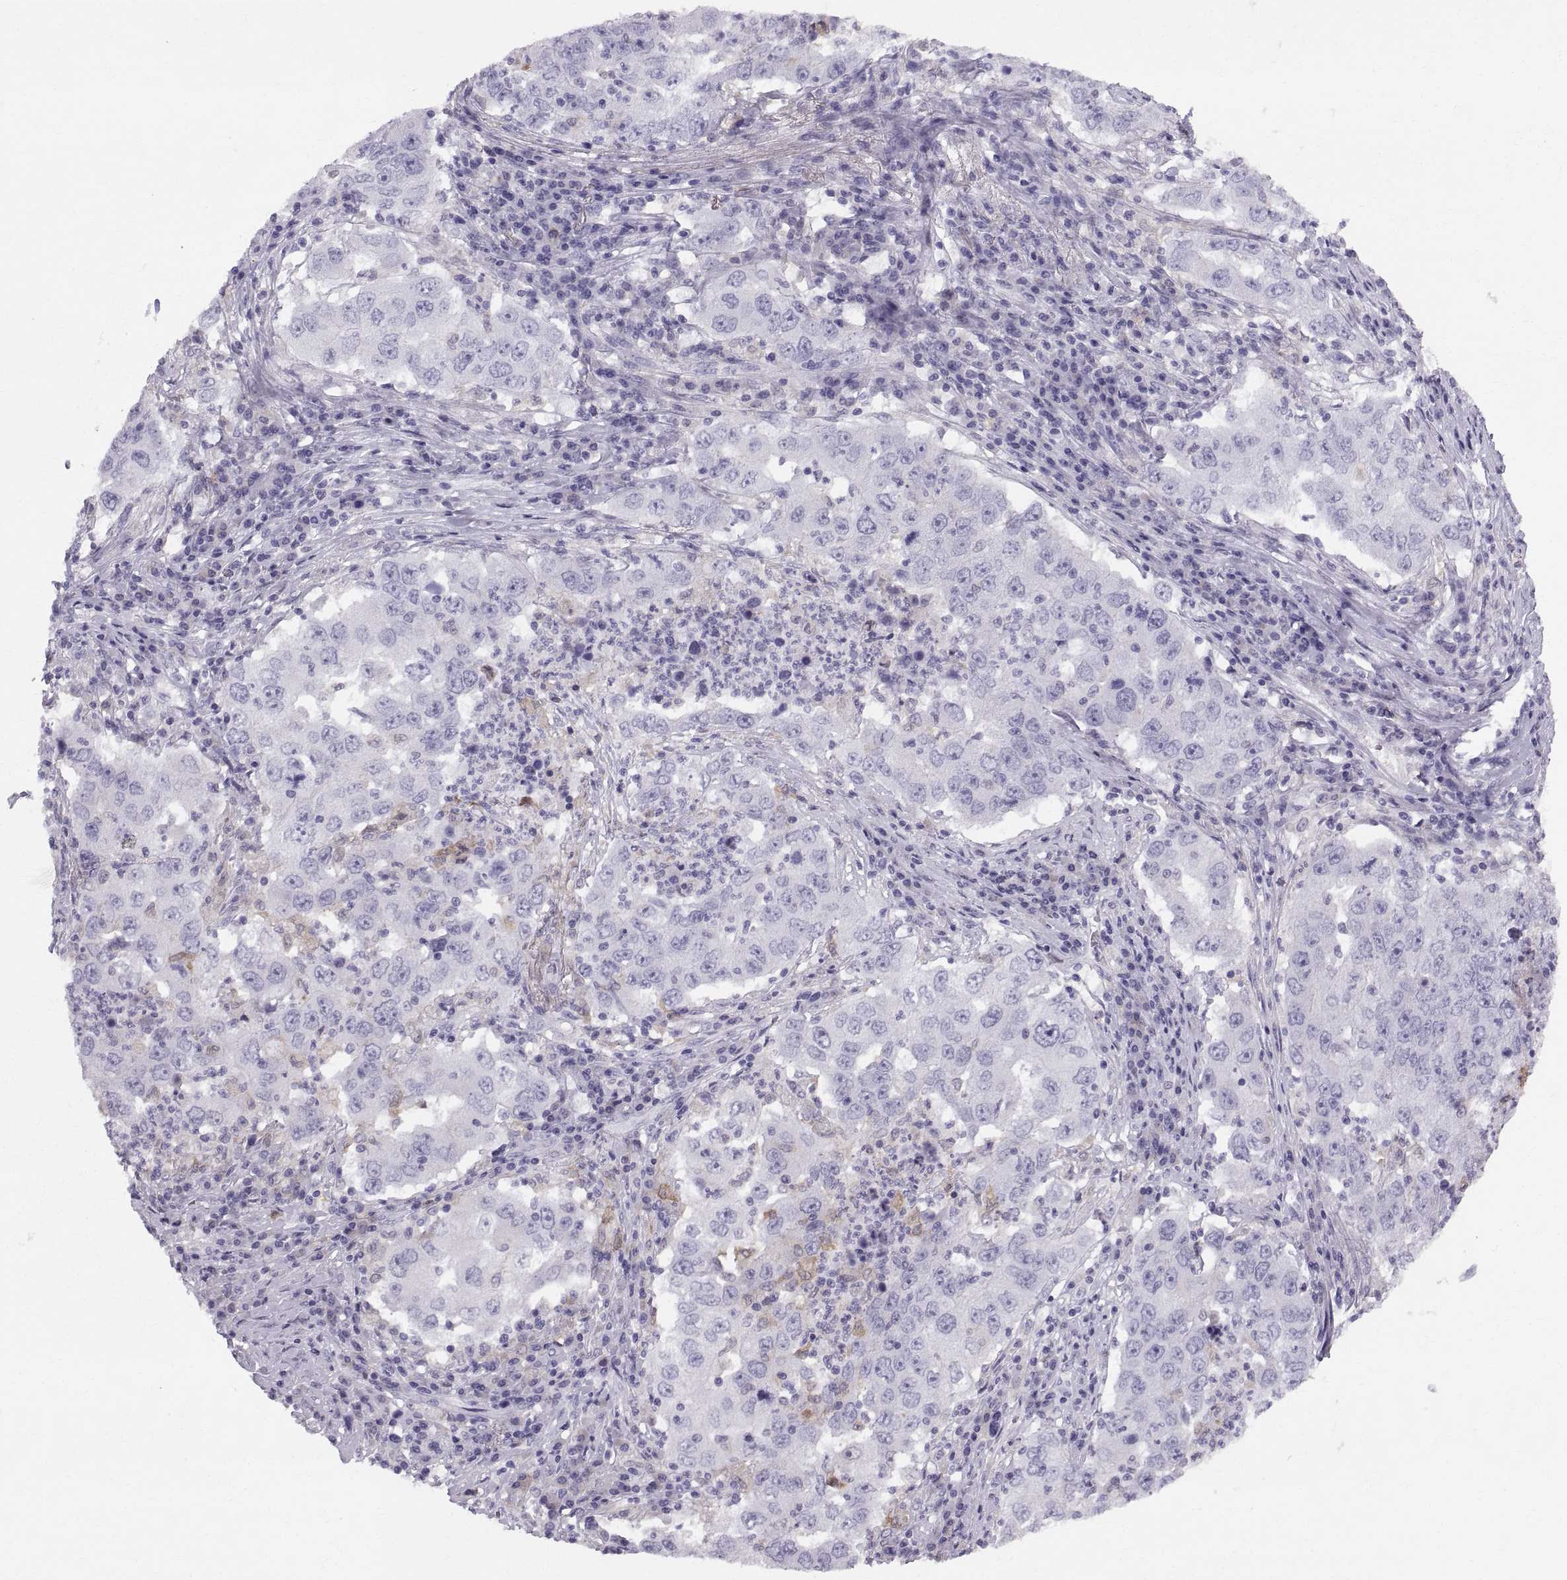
{"staining": {"intensity": "moderate", "quantity": "<25%", "location": "cytoplasmic/membranous"}, "tissue": "lung cancer", "cell_type": "Tumor cells", "image_type": "cancer", "snomed": [{"axis": "morphology", "description": "Adenocarcinoma, NOS"}, {"axis": "topography", "description": "Lung"}], "caption": "Brown immunohistochemical staining in lung cancer (adenocarcinoma) reveals moderate cytoplasmic/membranous expression in approximately <25% of tumor cells.", "gene": "SLC22A6", "patient": {"sex": "male", "age": 73}}